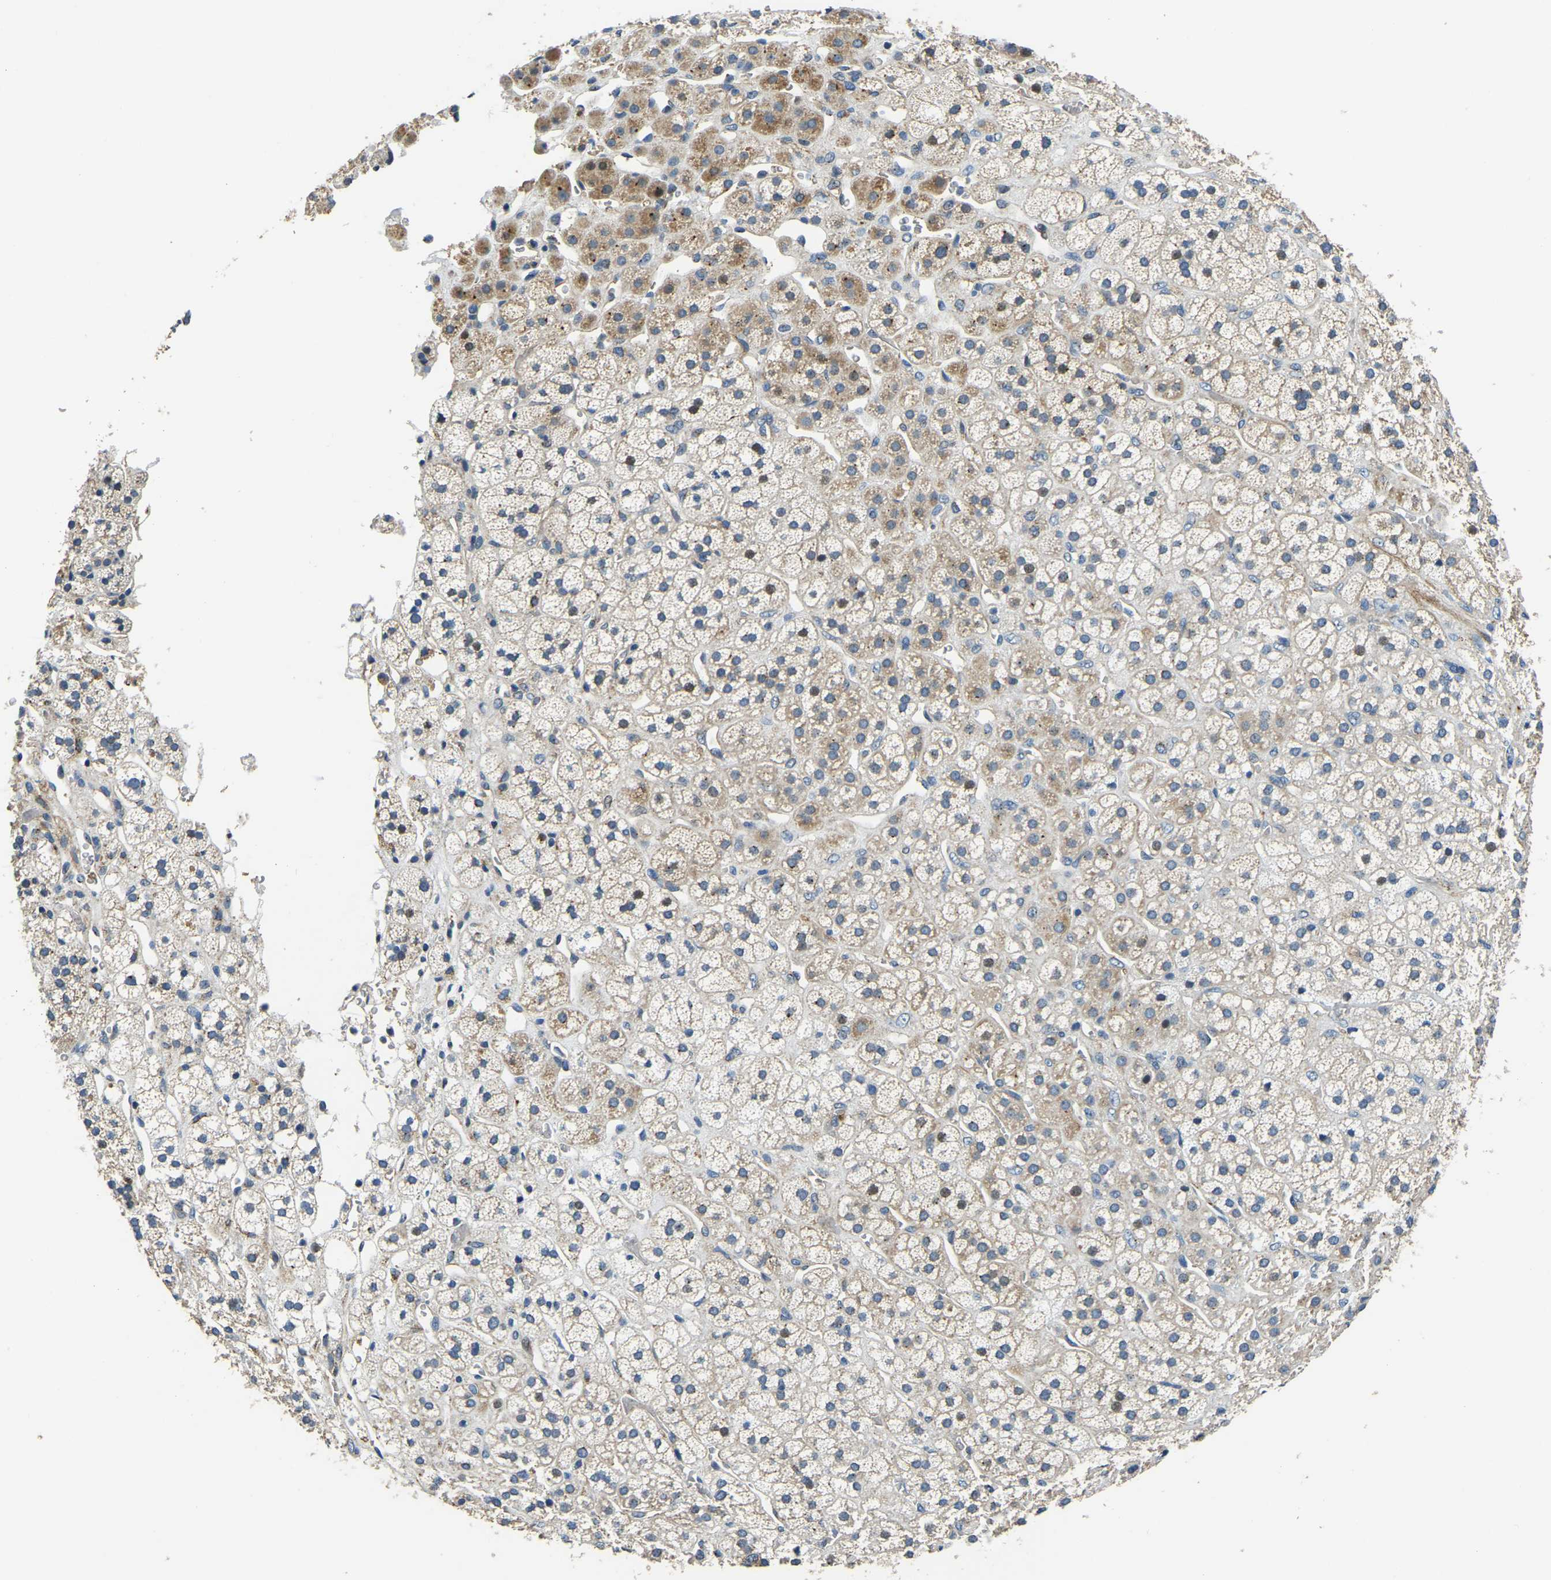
{"staining": {"intensity": "moderate", "quantity": "25%-75%", "location": "cytoplasmic/membranous,nuclear"}, "tissue": "adrenal gland", "cell_type": "Glandular cells", "image_type": "normal", "snomed": [{"axis": "morphology", "description": "Normal tissue, NOS"}, {"axis": "topography", "description": "Adrenal gland"}], "caption": "An image of human adrenal gland stained for a protein reveals moderate cytoplasmic/membranous,nuclear brown staining in glandular cells. Using DAB (3,3'-diaminobenzidine) (brown) and hematoxylin (blue) stains, captured at high magnification using brightfield microscopy.", "gene": "RNF39", "patient": {"sex": "male", "age": 56}}